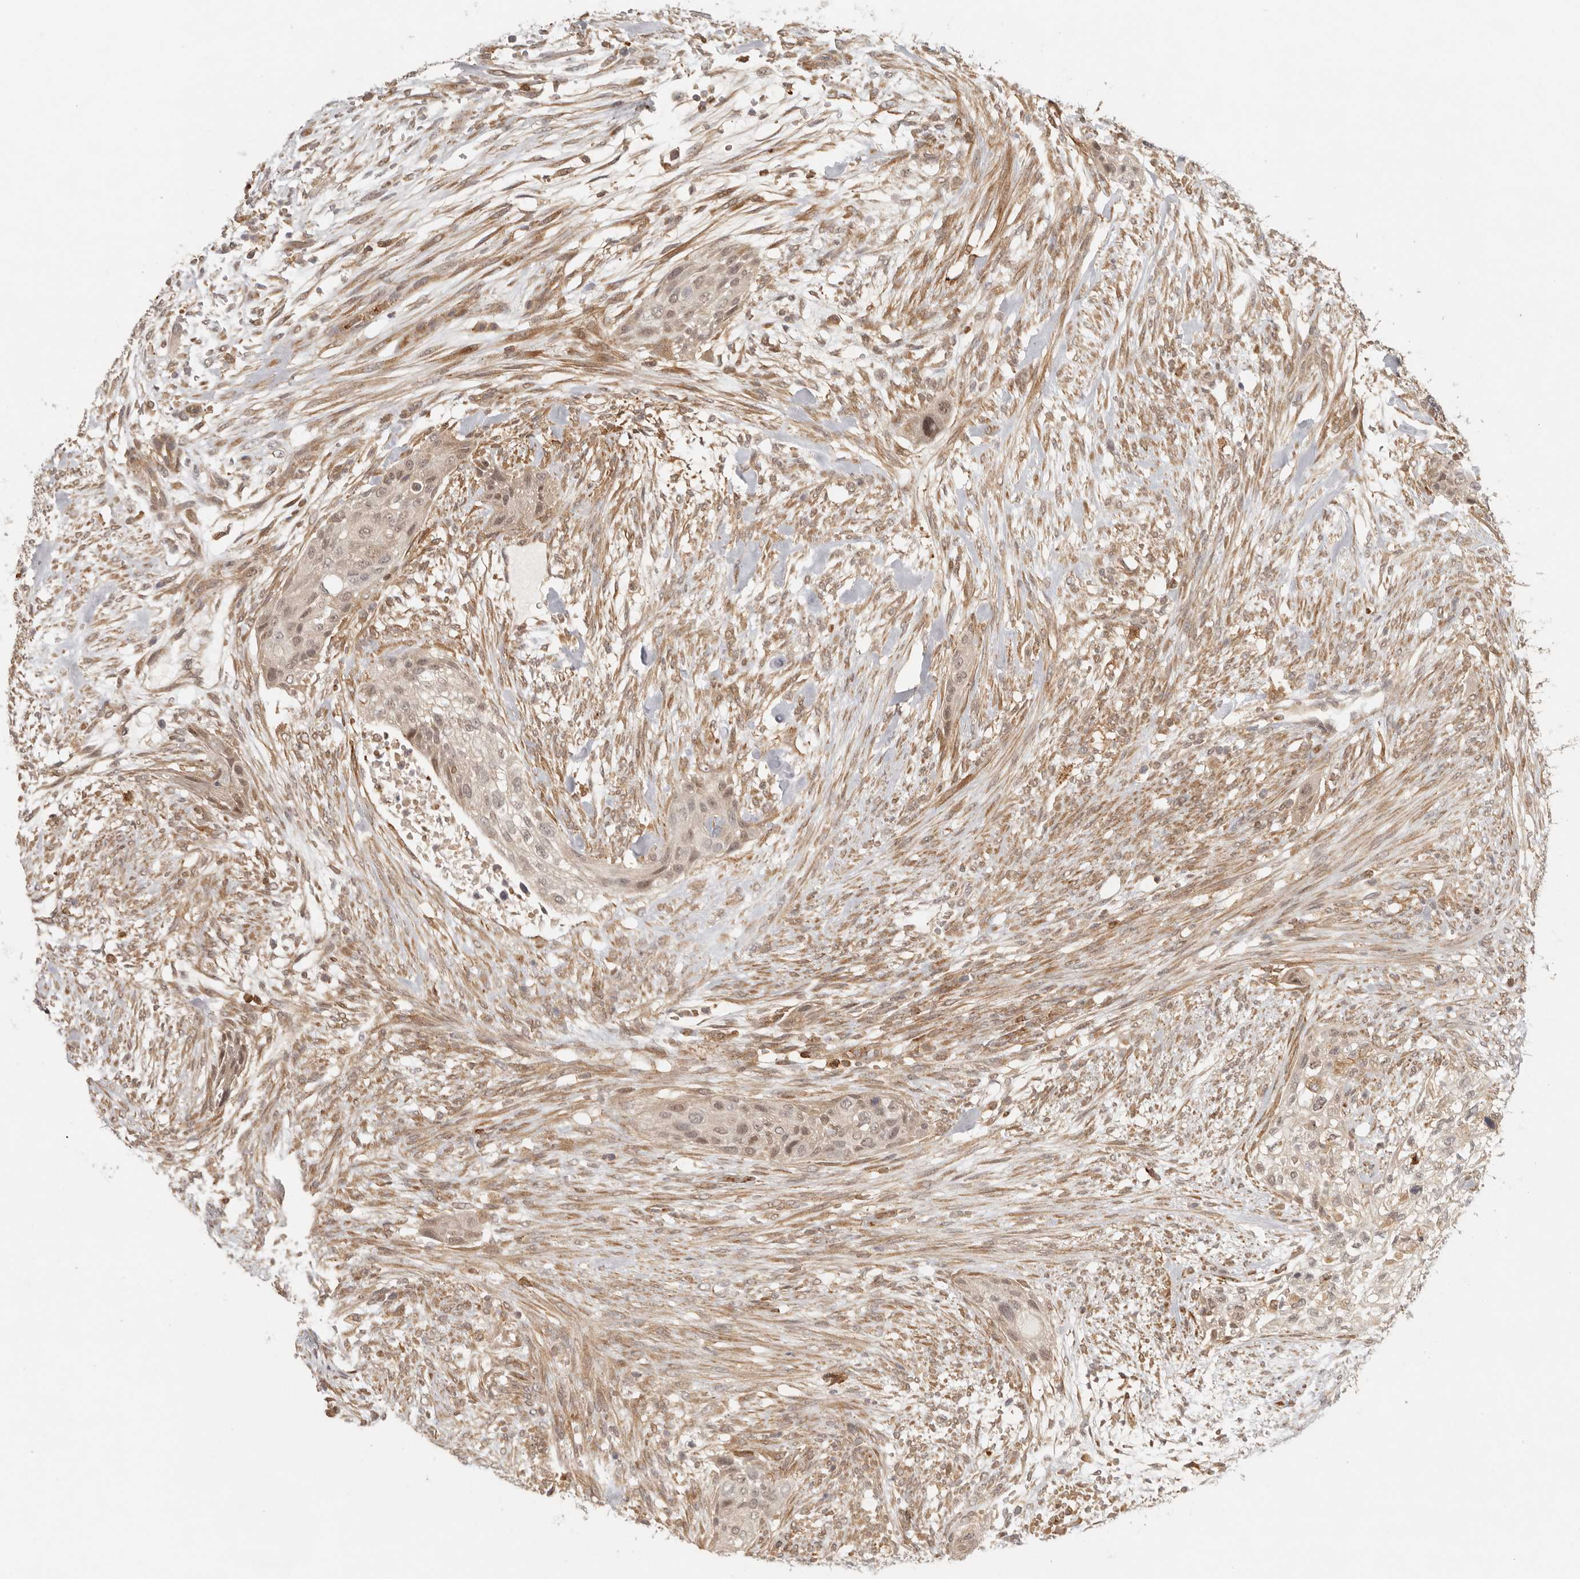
{"staining": {"intensity": "weak", "quantity": ">75%", "location": "nuclear"}, "tissue": "urothelial cancer", "cell_type": "Tumor cells", "image_type": "cancer", "snomed": [{"axis": "morphology", "description": "Urothelial carcinoma, High grade"}, {"axis": "topography", "description": "Urinary bladder"}], "caption": "An immunohistochemistry (IHC) histopathology image of tumor tissue is shown. Protein staining in brown labels weak nuclear positivity in urothelial carcinoma (high-grade) within tumor cells.", "gene": "AHDC1", "patient": {"sex": "male", "age": 35}}